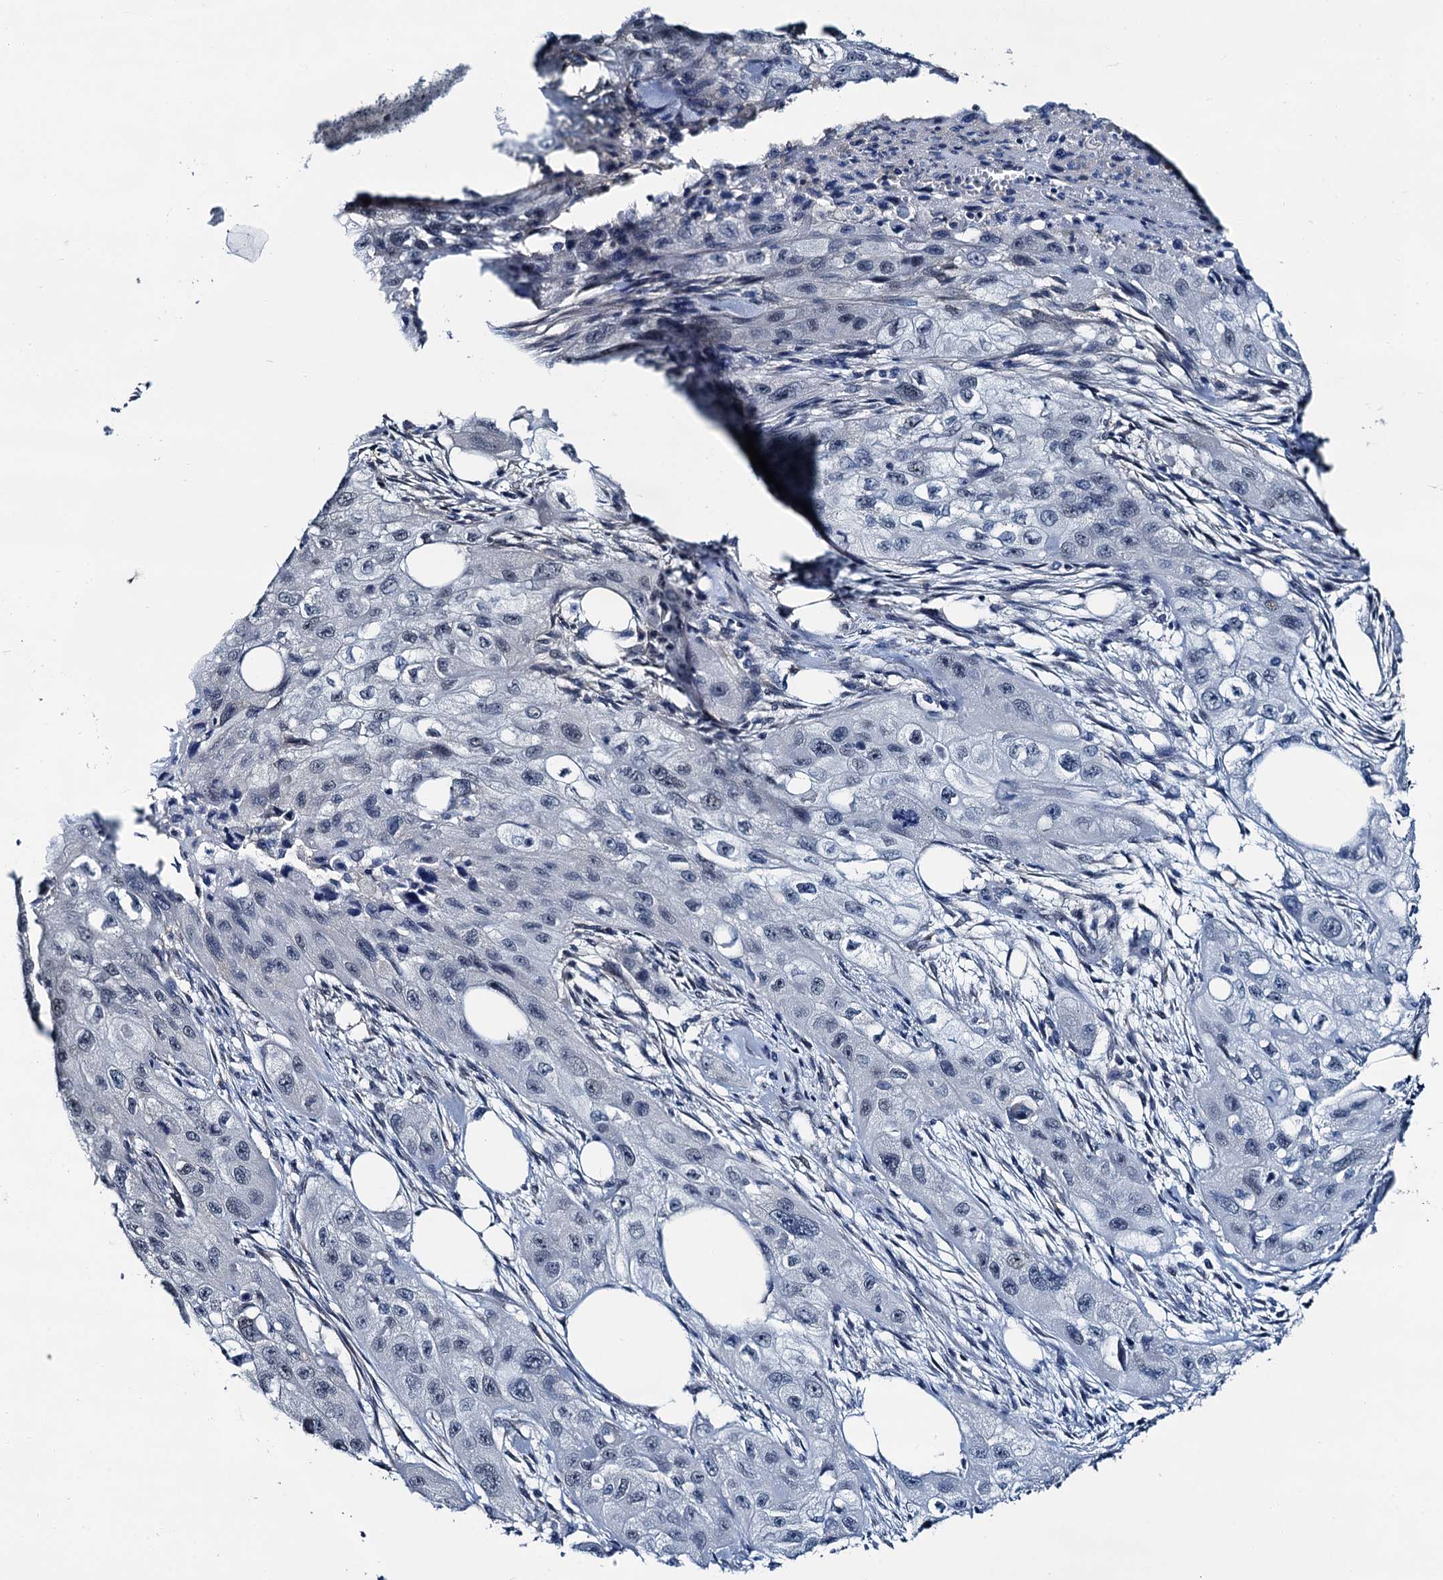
{"staining": {"intensity": "negative", "quantity": "none", "location": "none"}, "tissue": "skin cancer", "cell_type": "Tumor cells", "image_type": "cancer", "snomed": [{"axis": "morphology", "description": "Squamous cell carcinoma, NOS"}, {"axis": "topography", "description": "Skin"}, {"axis": "topography", "description": "Subcutis"}], "caption": "Immunohistochemical staining of human skin squamous cell carcinoma exhibits no significant staining in tumor cells. (Brightfield microscopy of DAB immunohistochemistry at high magnification).", "gene": "MIOX", "patient": {"sex": "male", "age": 73}}